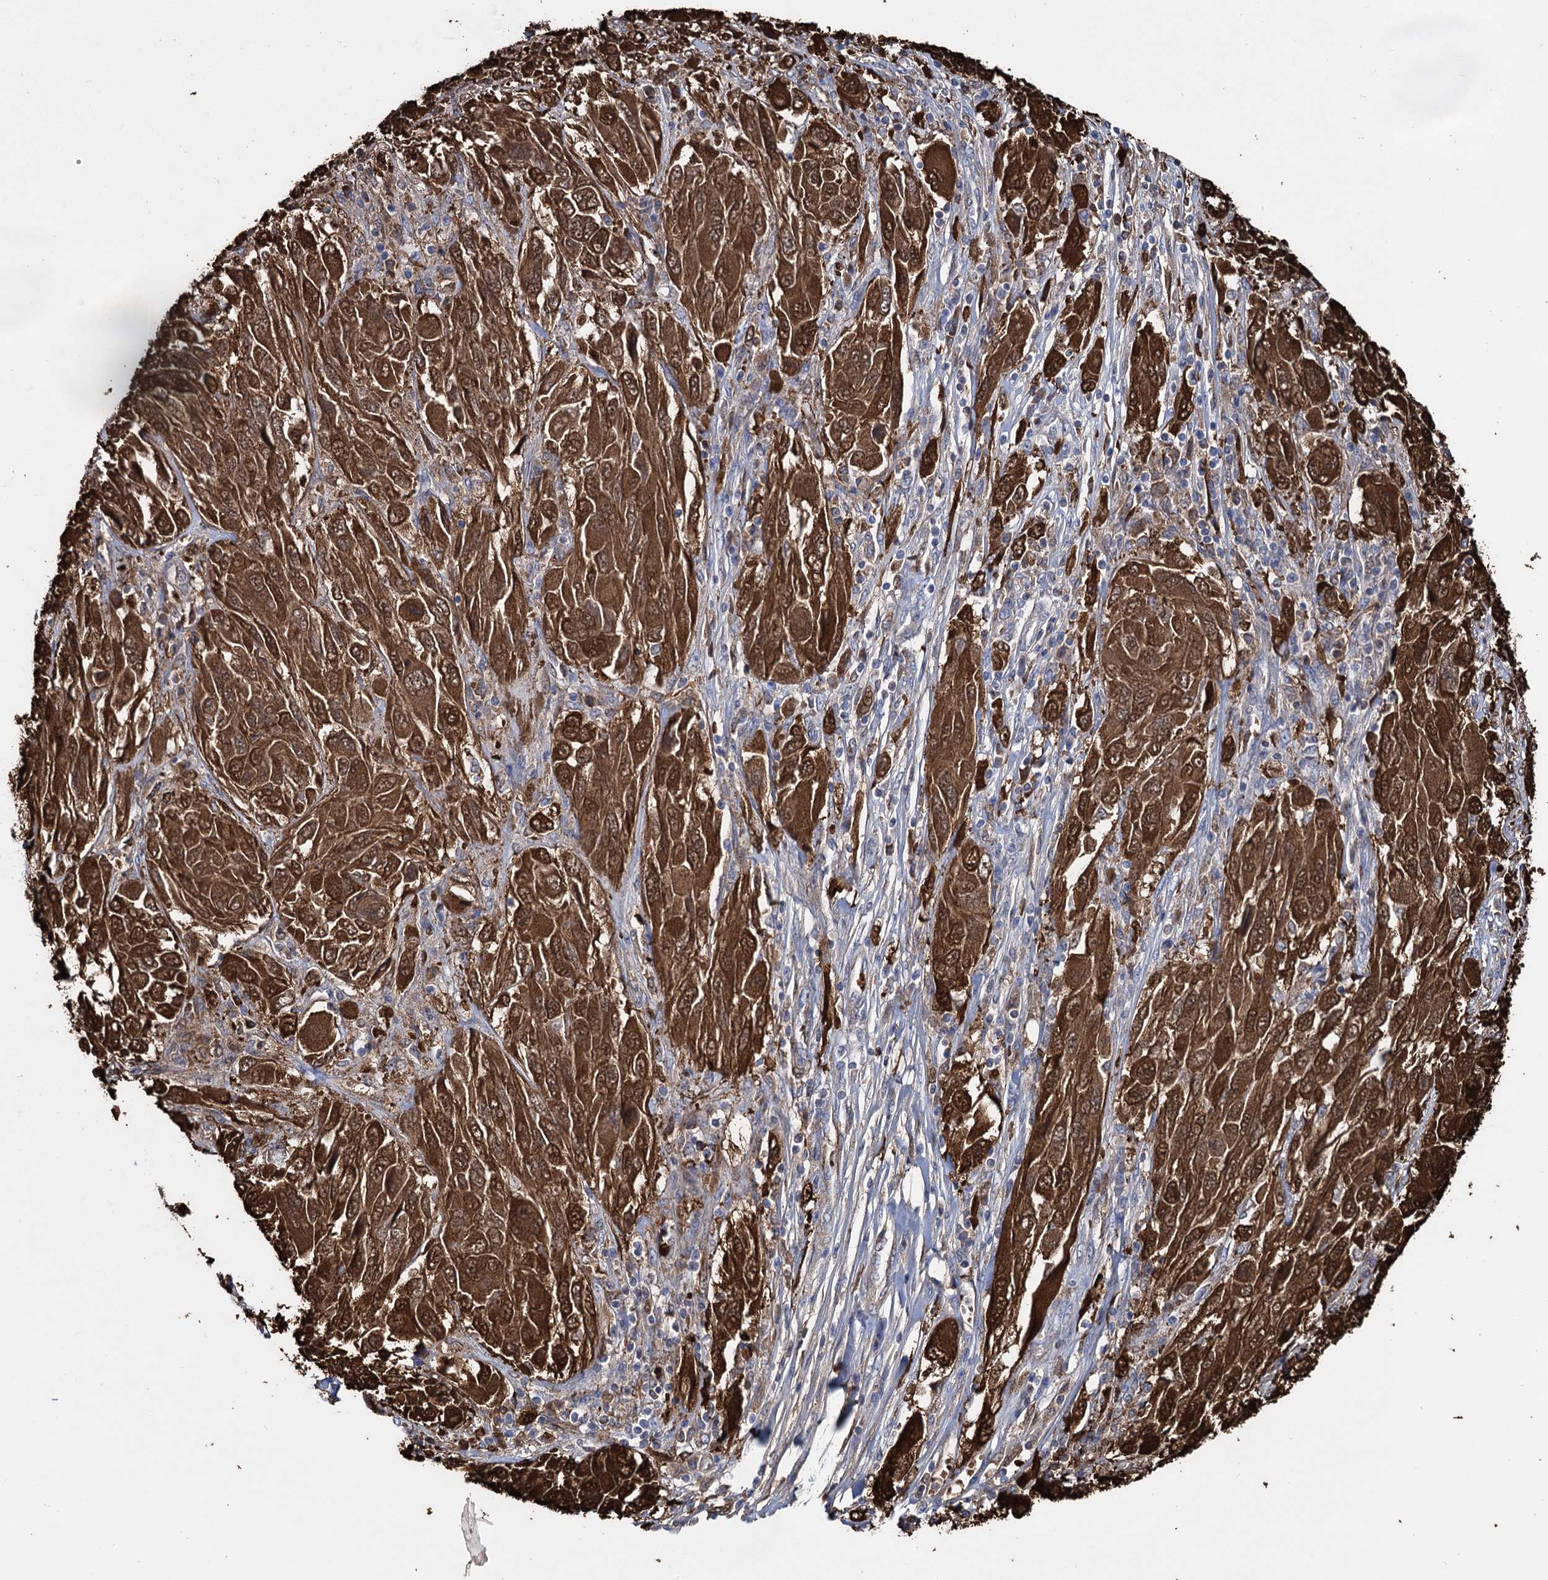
{"staining": {"intensity": "strong", "quantity": ">75%", "location": "cytoplasmic/membranous,nuclear"}, "tissue": "melanoma", "cell_type": "Tumor cells", "image_type": "cancer", "snomed": [{"axis": "morphology", "description": "Malignant melanoma, NOS"}, {"axis": "topography", "description": "Skin"}], "caption": "Malignant melanoma stained with a brown dye demonstrates strong cytoplasmic/membranous and nuclear positive positivity in about >75% of tumor cells.", "gene": "FABP5", "patient": {"sex": "female", "age": 91}}